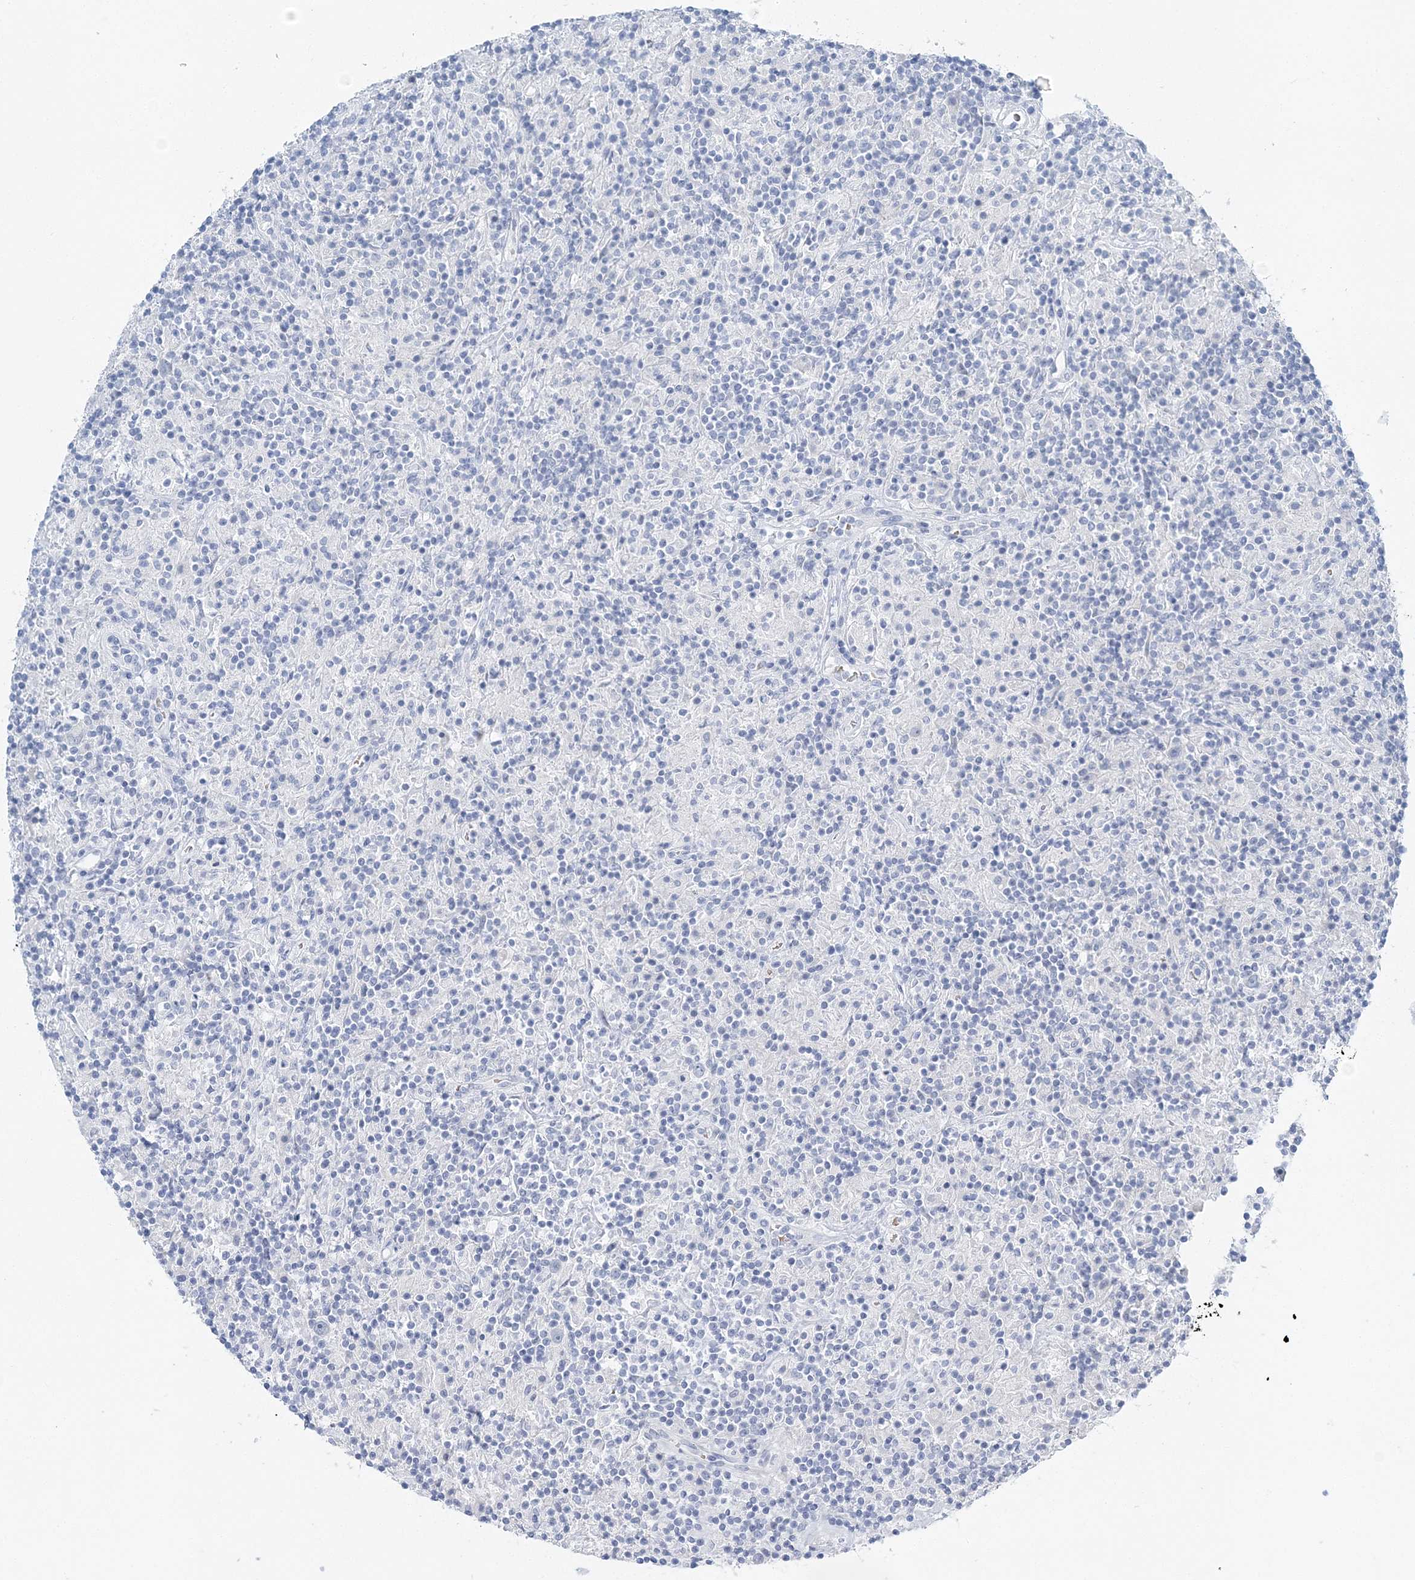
{"staining": {"intensity": "negative", "quantity": "none", "location": "none"}, "tissue": "lymphoma", "cell_type": "Tumor cells", "image_type": "cancer", "snomed": [{"axis": "morphology", "description": "Hodgkin's disease, NOS"}, {"axis": "topography", "description": "Lymph node"}], "caption": "Immunohistochemistry photomicrograph of neoplastic tissue: lymphoma stained with DAB reveals no significant protein positivity in tumor cells.", "gene": "VILL", "patient": {"sex": "male", "age": 70}}